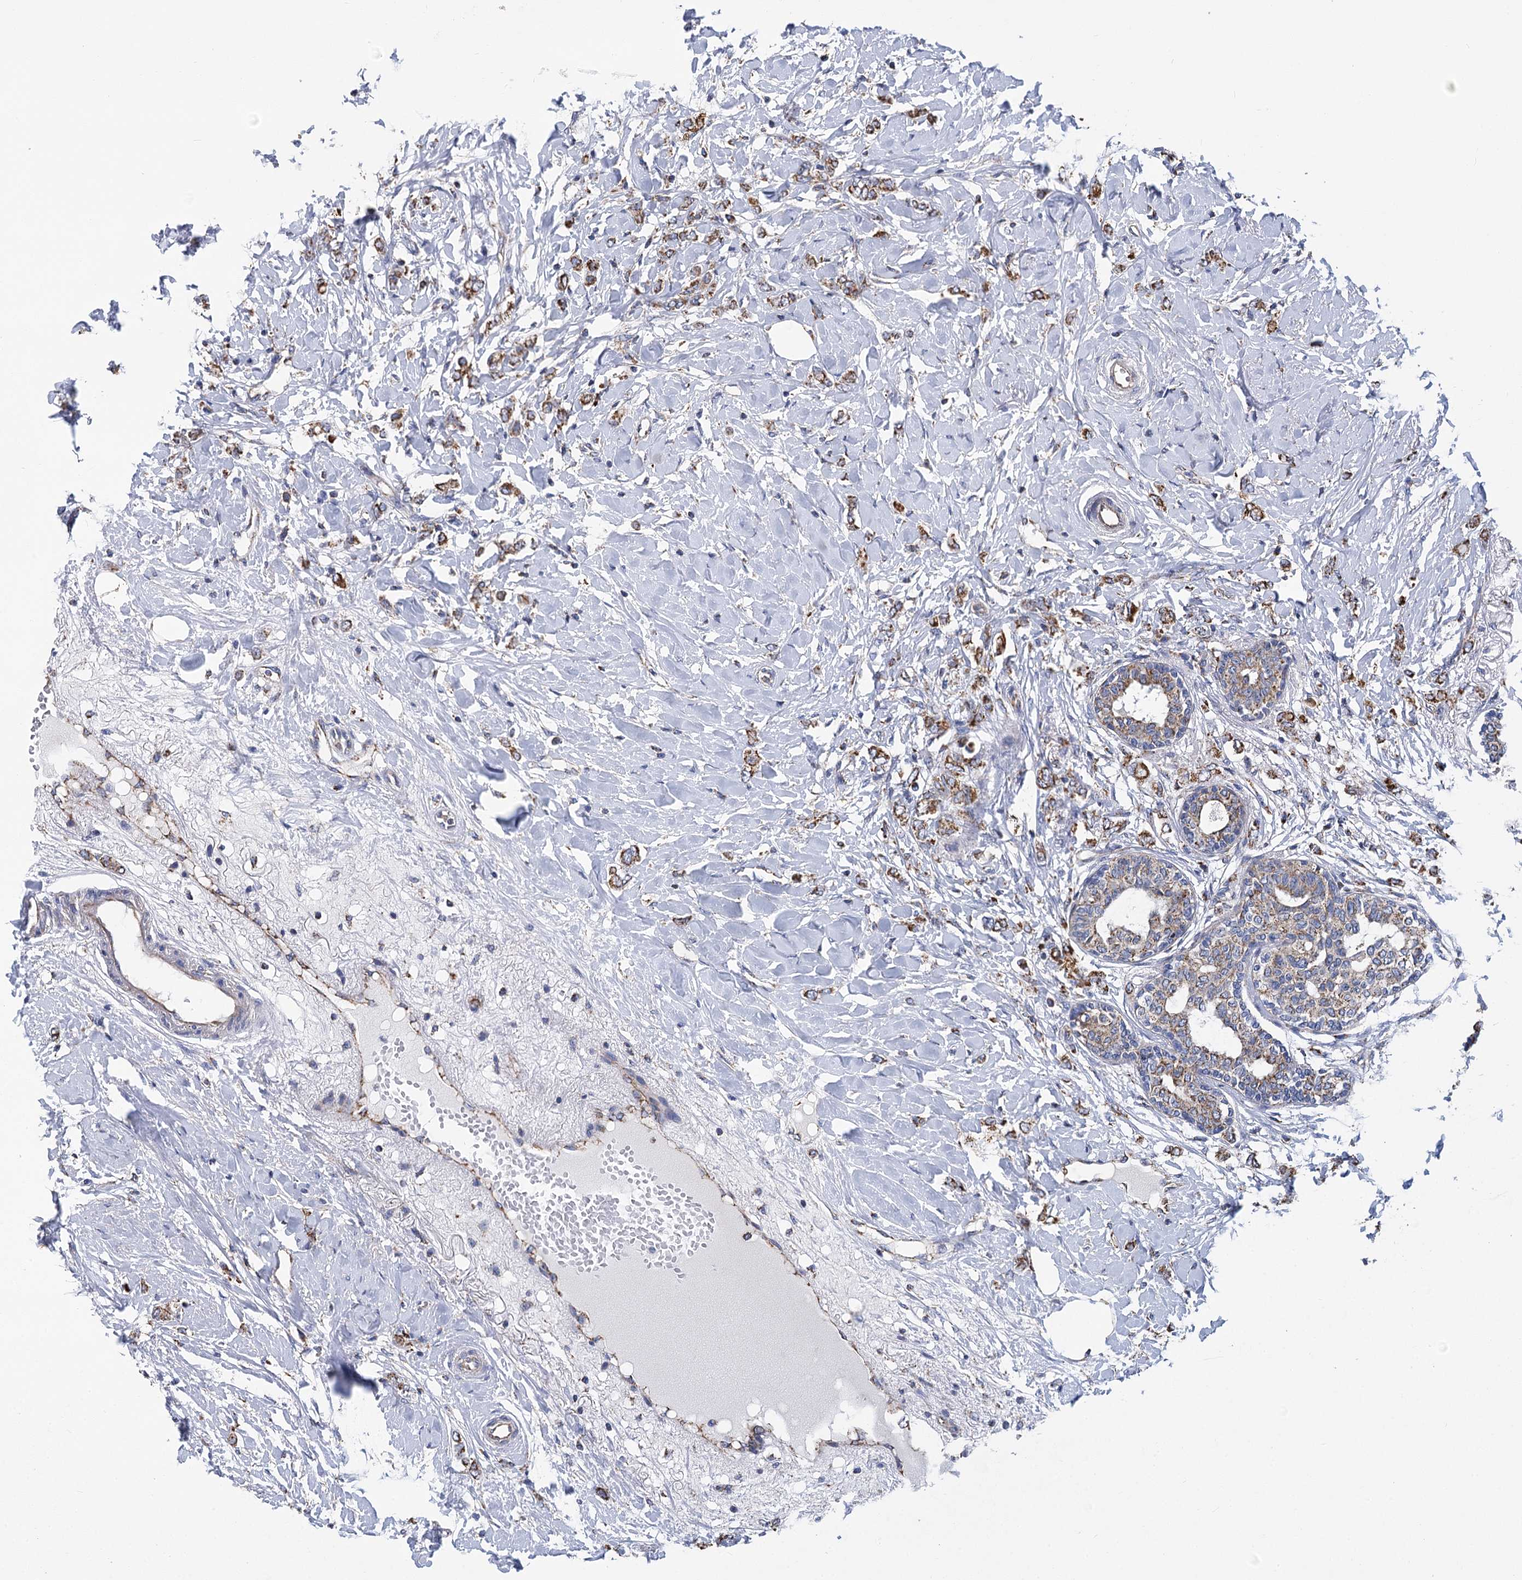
{"staining": {"intensity": "moderate", "quantity": ">75%", "location": "cytoplasmic/membranous"}, "tissue": "breast cancer", "cell_type": "Tumor cells", "image_type": "cancer", "snomed": [{"axis": "morphology", "description": "Normal tissue, NOS"}, {"axis": "morphology", "description": "Lobular carcinoma"}, {"axis": "topography", "description": "Breast"}], "caption": "Lobular carcinoma (breast) was stained to show a protein in brown. There is medium levels of moderate cytoplasmic/membranous expression in about >75% of tumor cells. Ihc stains the protein of interest in brown and the nuclei are stained blue.", "gene": "CCDC73", "patient": {"sex": "female", "age": 47}}